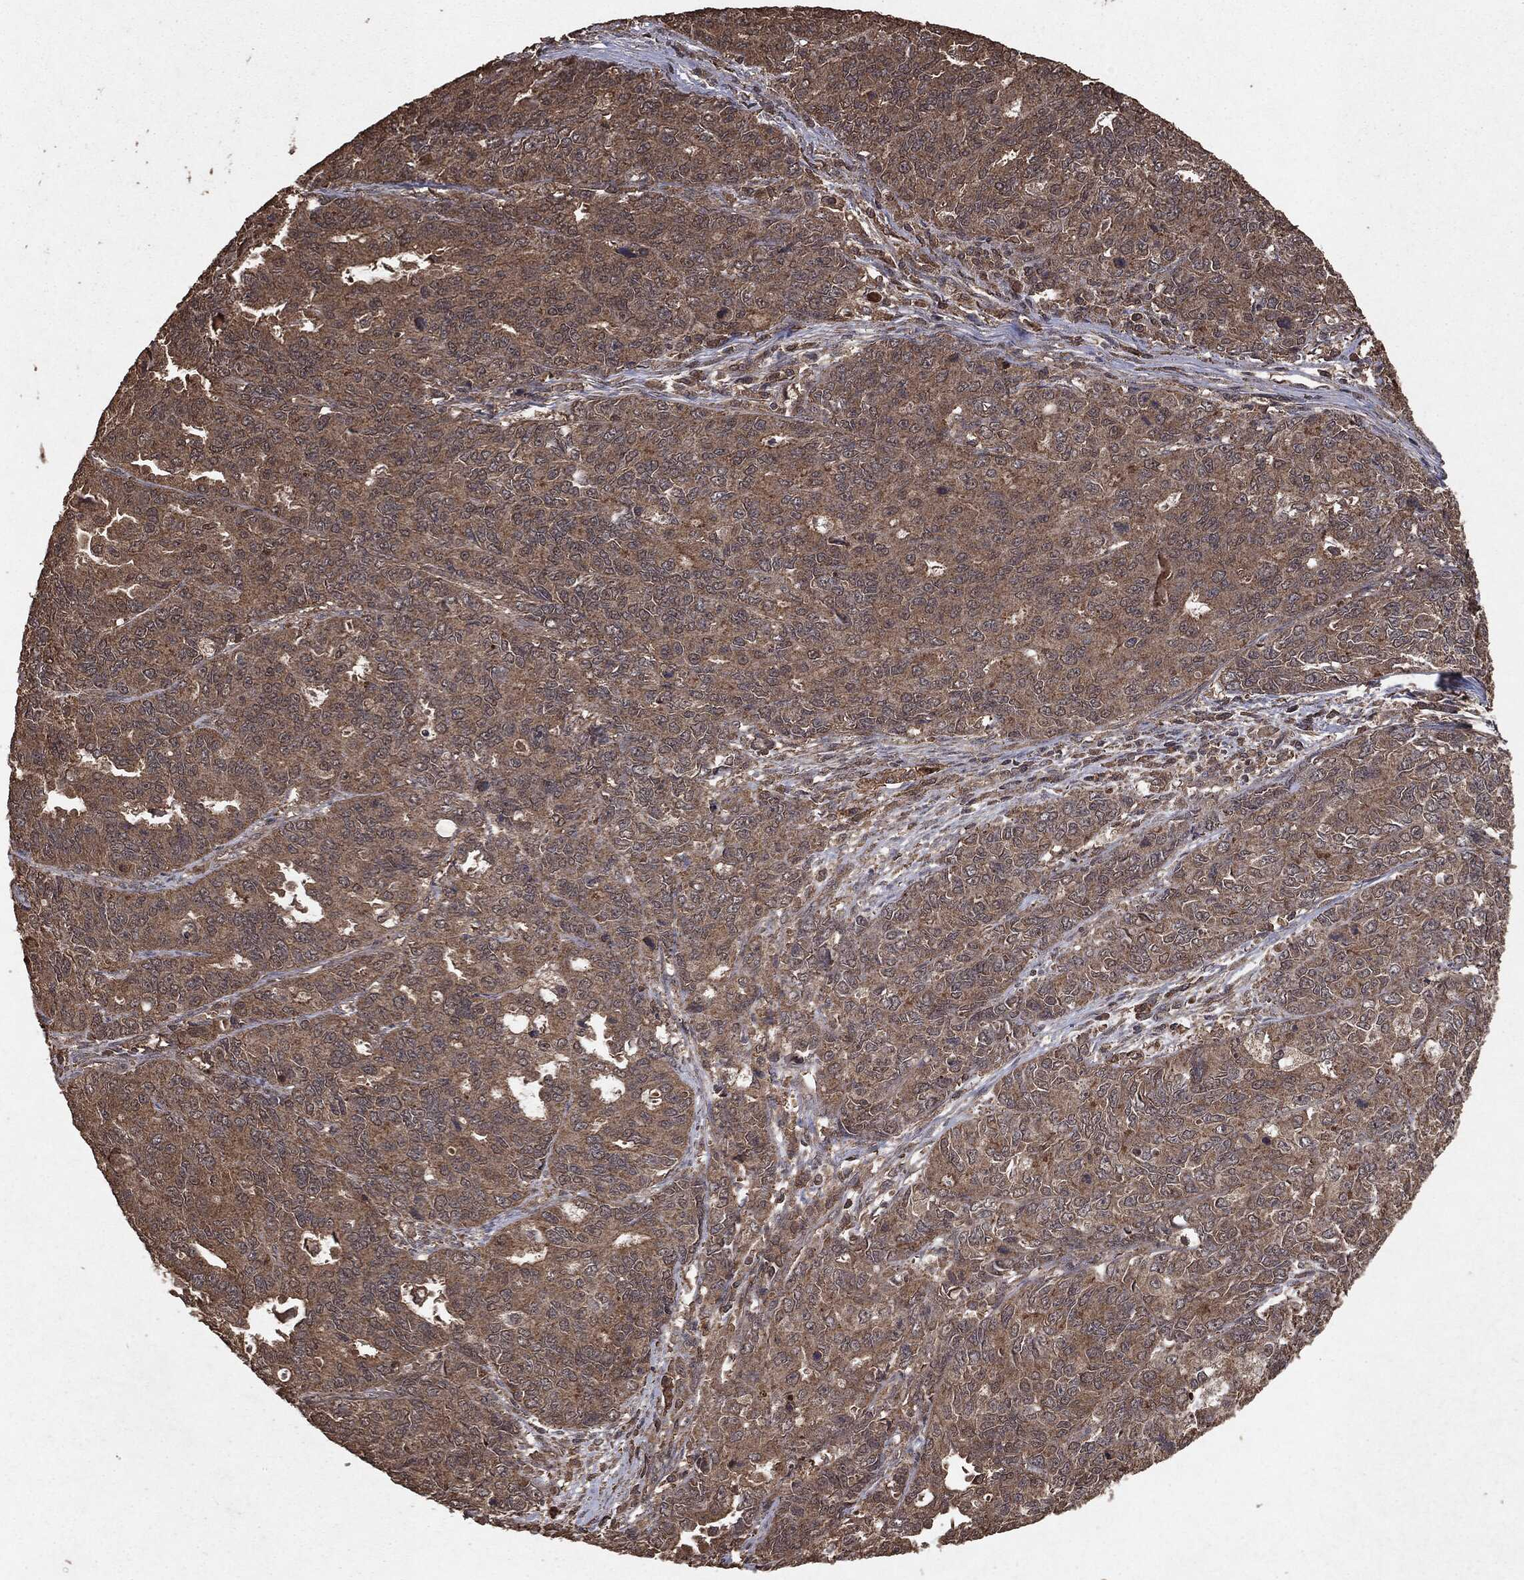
{"staining": {"intensity": "weak", "quantity": ">75%", "location": "cytoplasmic/membranous"}, "tissue": "endometrial cancer", "cell_type": "Tumor cells", "image_type": "cancer", "snomed": [{"axis": "morphology", "description": "Adenocarcinoma, NOS"}, {"axis": "topography", "description": "Uterus"}], "caption": "Tumor cells demonstrate low levels of weak cytoplasmic/membranous positivity in approximately >75% of cells in human endometrial adenocarcinoma.", "gene": "NME1", "patient": {"sex": "female", "age": 79}}